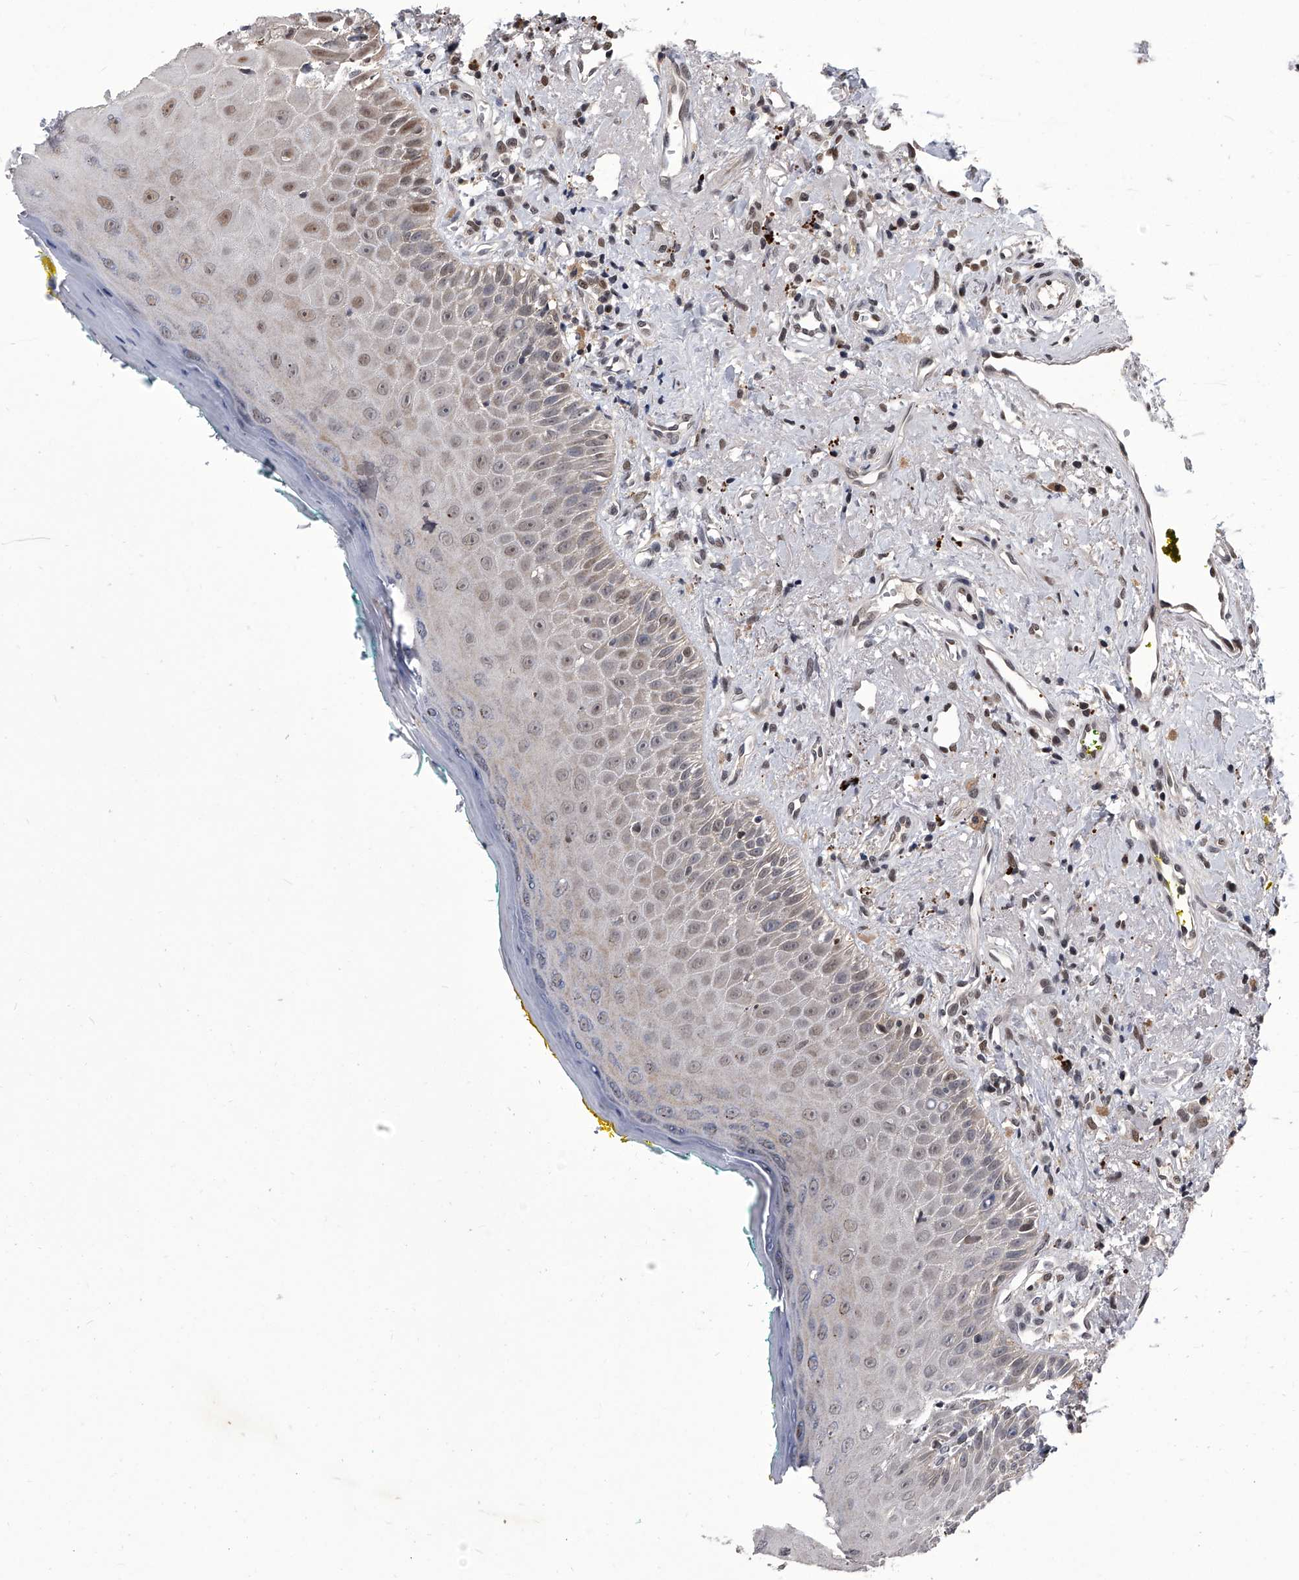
{"staining": {"intensity": "moderate", "quantity": "25%-75%", "location": "cytoplasmic/membranous,nuclear"}, "tissue": "oral mucosa", "cell_type": "Squamous epithelial cells", "image_type": "normal", "snomed": [{"axis": "morphology", "description": "Normal tissue, NOS"}, {"axis": "topography", "description": "Oral tissue"}], "caption": "Immunohistochemistry of normal oral mucosa displays medium levels of moderate cytoplasmic/membranous,nuclear positivity in approximately 25%-75% of squamous epithelial cells.", "gene": "CMTR1", "patient": {"sex": "female", "age": 70}}